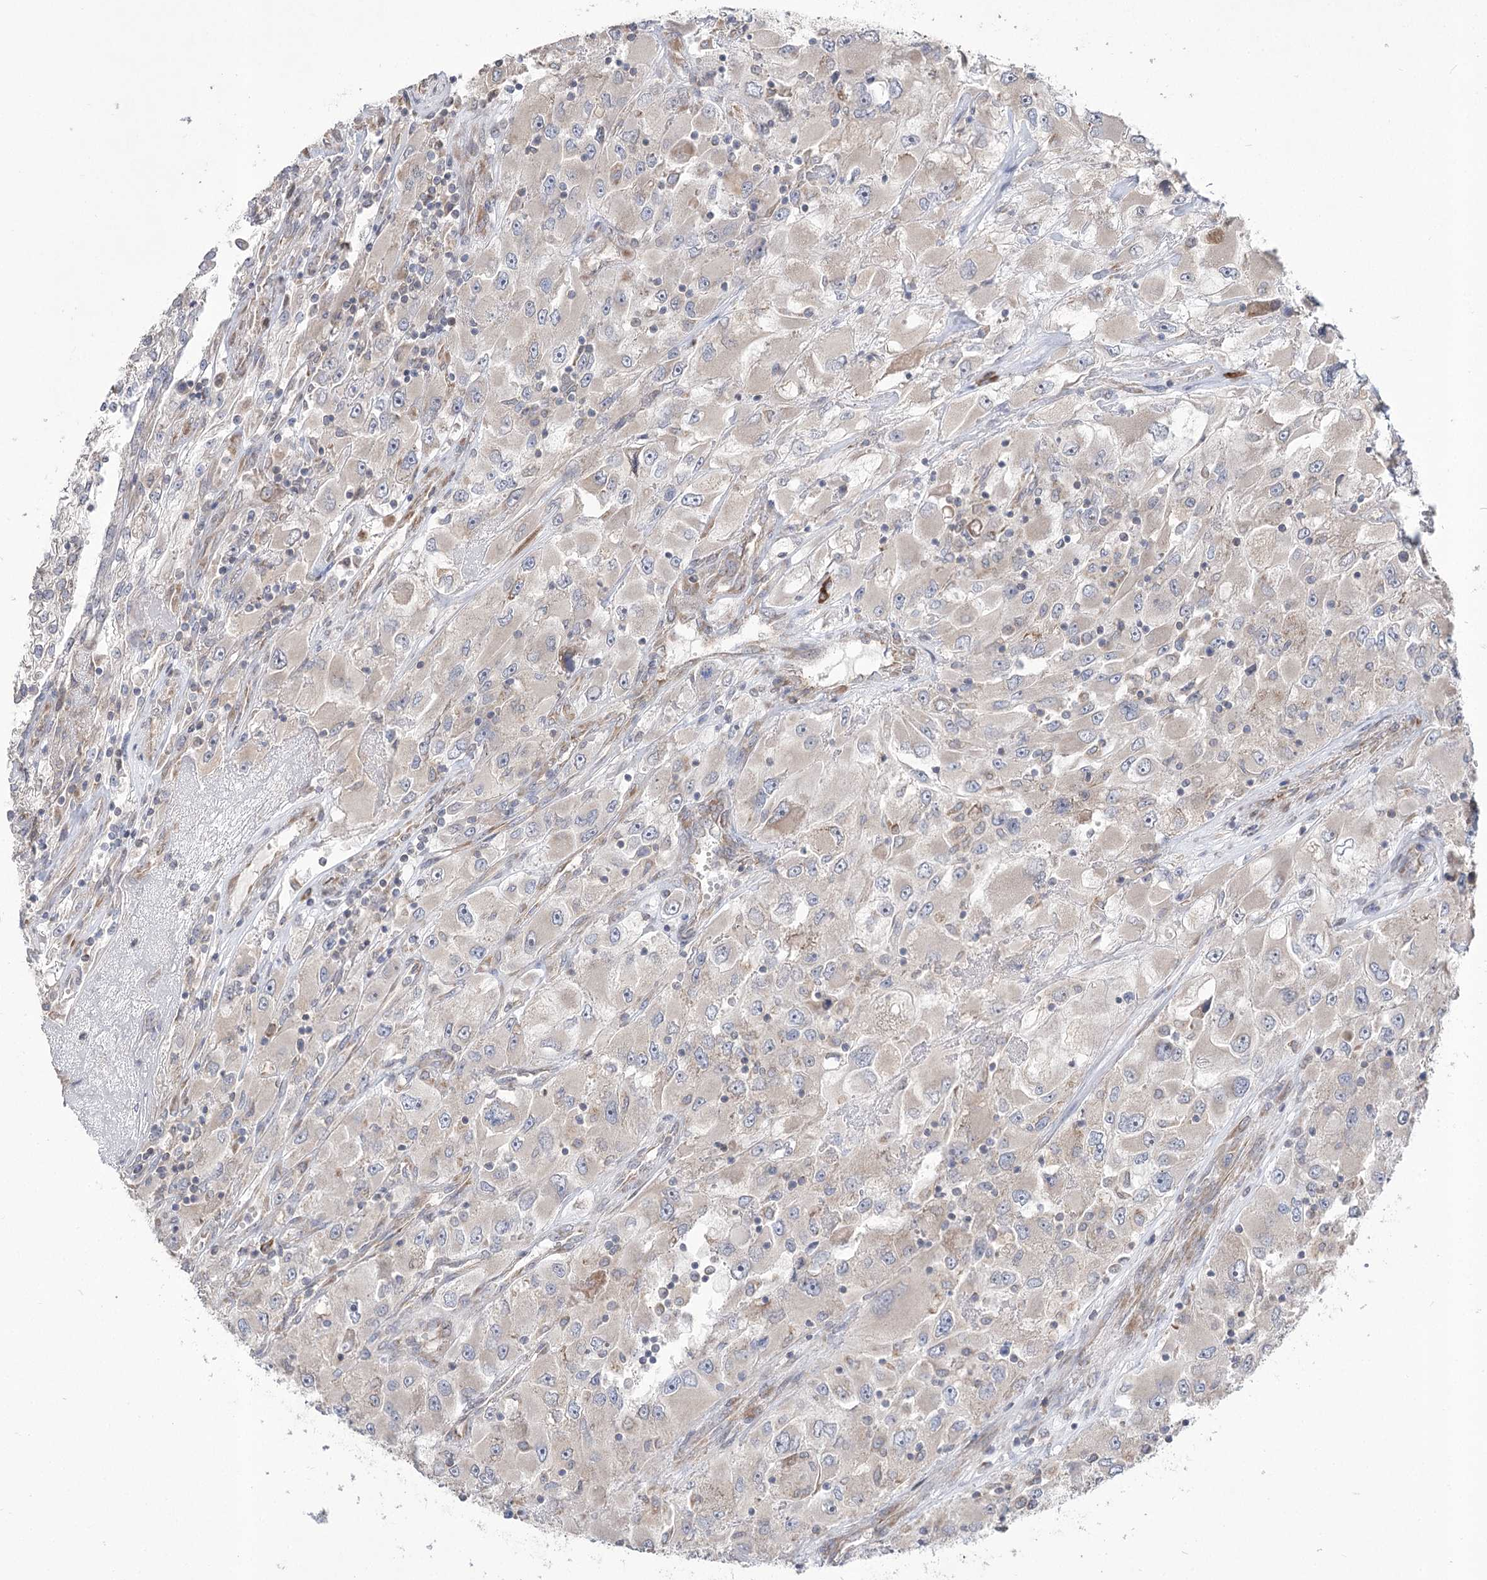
{"staining": {"intensity": "weak", "quantity": "<25%", "location": "cytoplasmic/membranous"}, "tissue": "renal cancer", "cell_type": "Tumor cells", "image_type": "cancer", "snomed": [{"axis": "morphology", "description": "Adenocarcinoma, NOS"}, {"axis": "topography", "description": "Kidney"}], "caption": "Tumor cells show no significant staining in renal cancer.", "gene": "STT3B", "patient": {"sex": "female", "age": 52}}